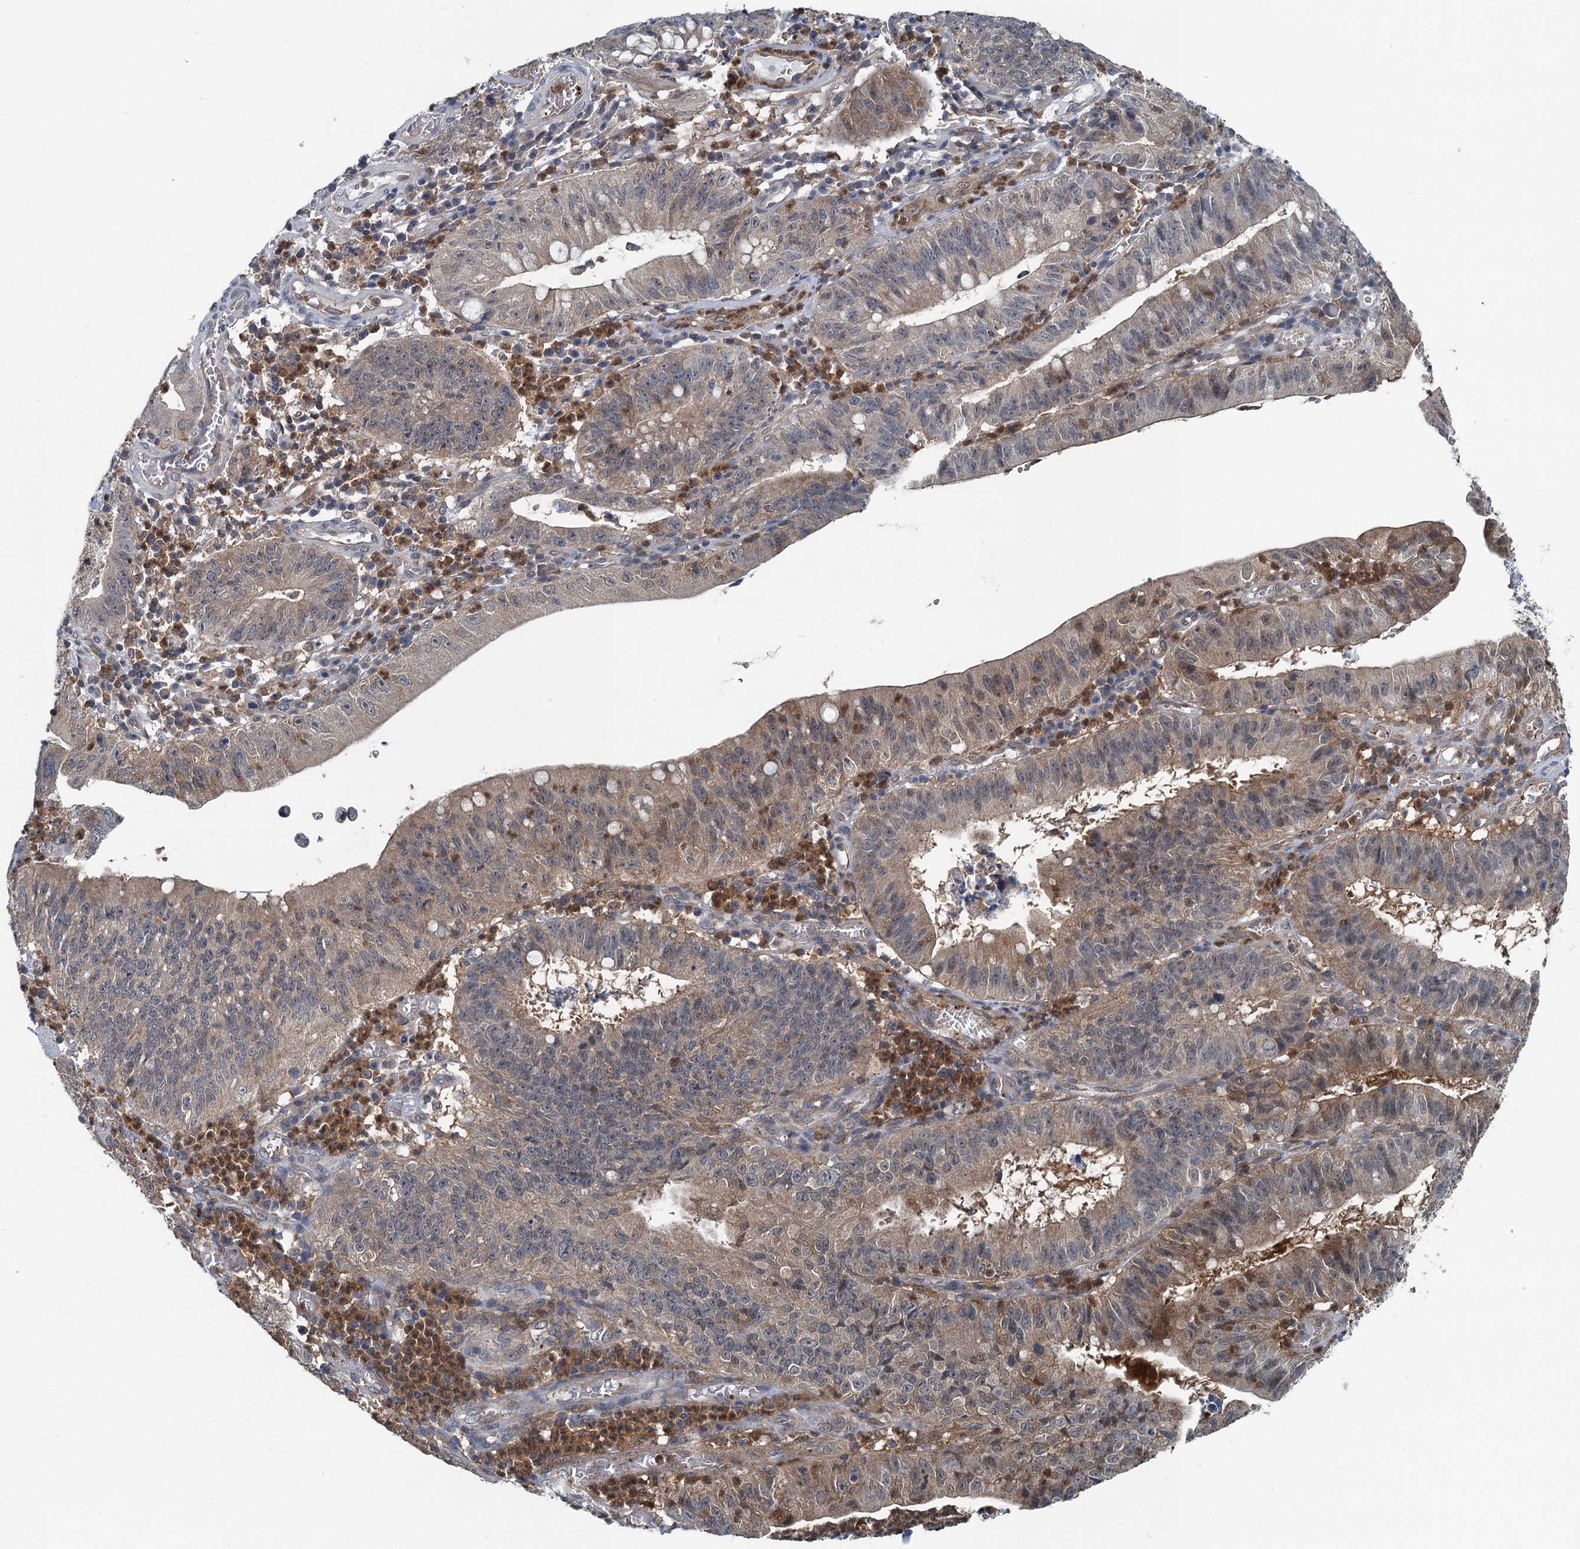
{"staining": {"intensity": "weak", "quantity": ">75%", "location": "cytoplasmic/membranous"}, "tissue": "stomach cancer", "cell_type": "Tumor cells", "image_type": "cancer", "snomed": [{"axis": "morphology", "description": "Adenocarcinoma, NOS"}, {"axis": "topography", "description": "Stomach"}], "caption": "IHC of stomach cancer (adenocarcinoma) displays low levels of weak cytoplasmic/membranous expression in about >75% of tumor cells. Immunohistochemistry stains the protein in brown and the nuclei are stained blue.", "gene": "GCLM", "patient": {"sex": "male", "age": 59}}